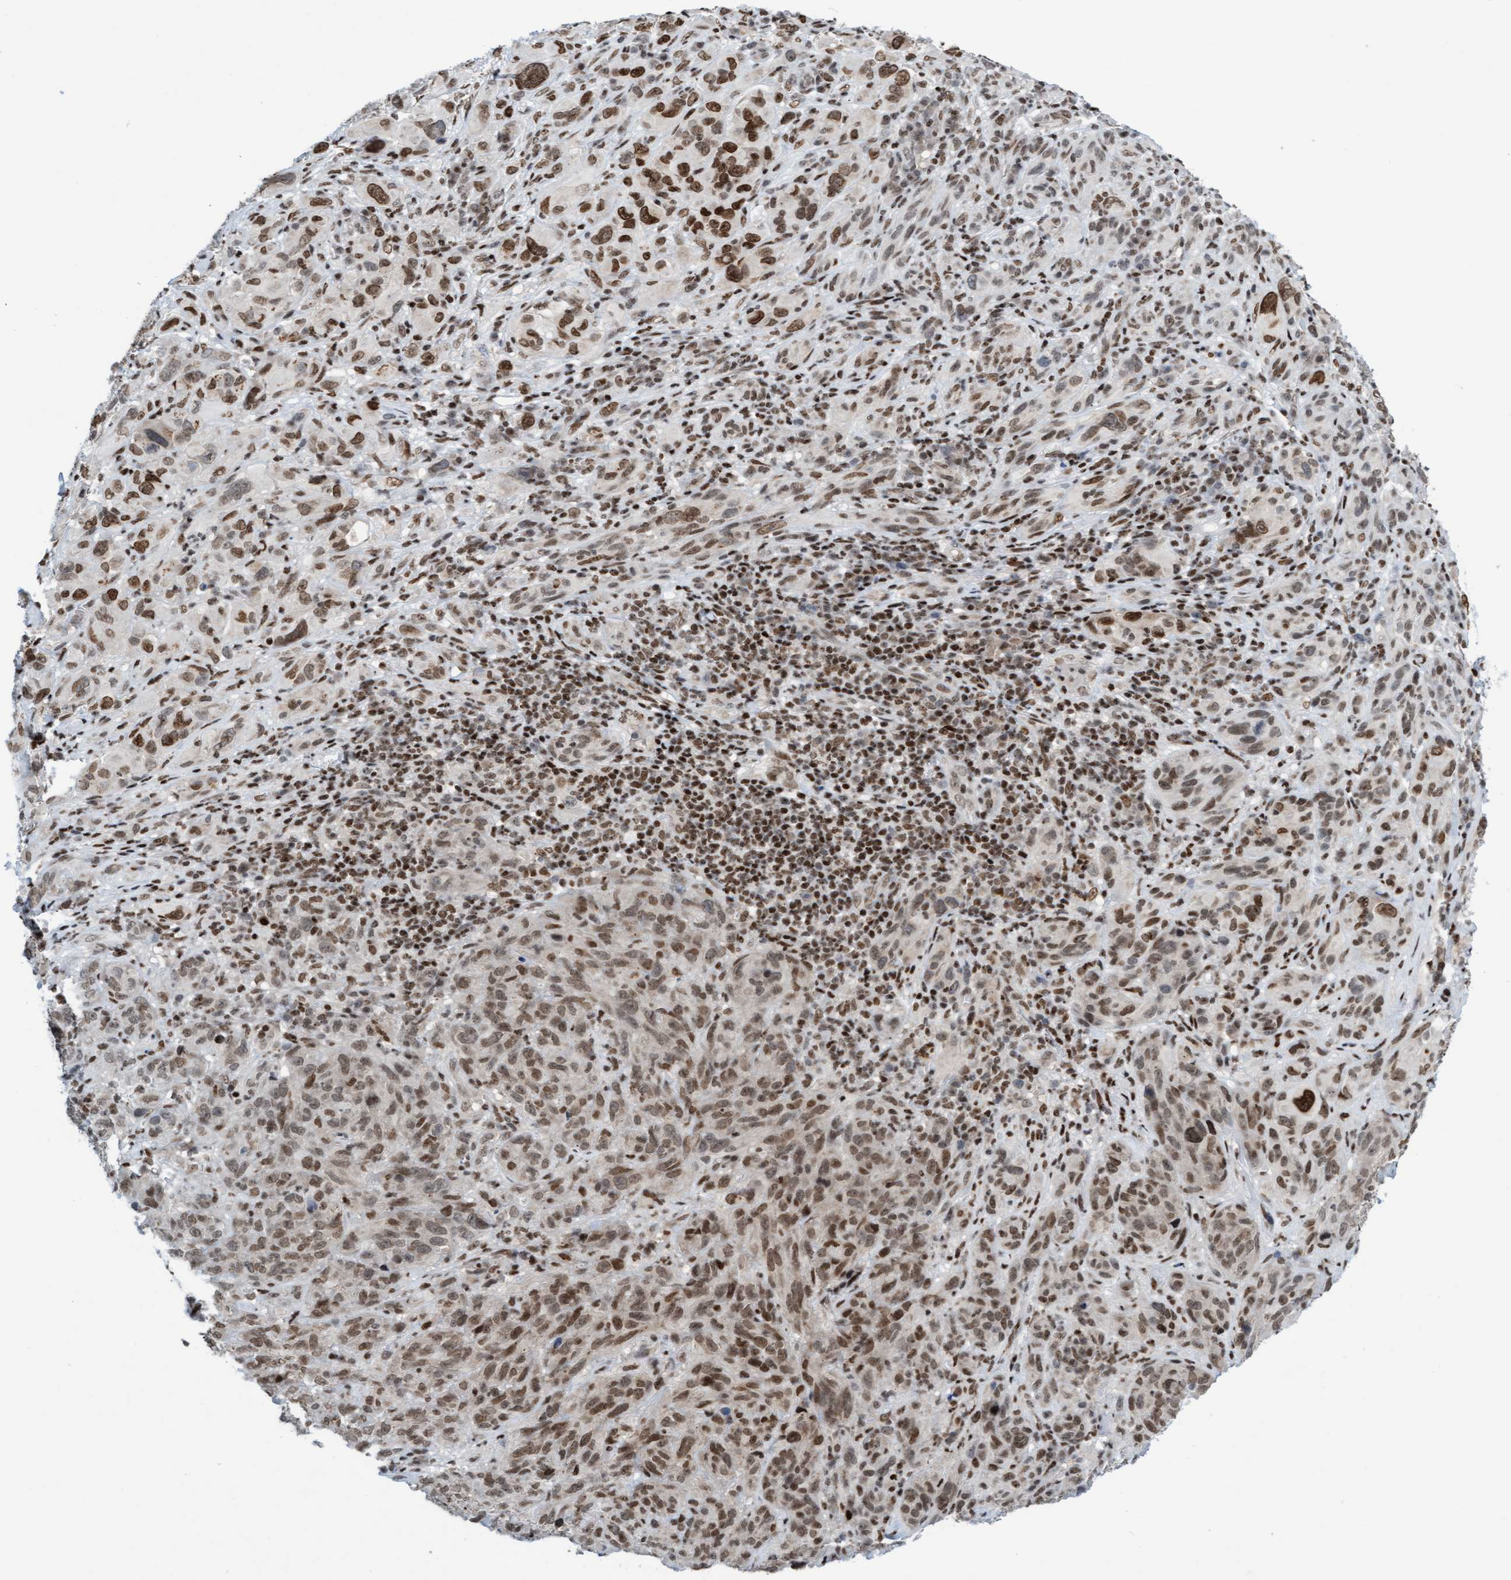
{"staining": {"intensity": "weak", "quantity": ">75%", "location": "nuclear"}, "tissue": "melanoma", "cell_type": "Tumor cells", "image_type": "cancer", "snomed": [{"axis": "morphology", "description": "Malignant melanoma, NOS"}, {"axis": "topography", "description": "Skin of head"}], "caption": "Immunohistochemistry histopathology image of human malignant melanoma stained for a protein (brown), which shows low levels of weak nuclear staining in about >75% of tumor cells.", "gene": "GLRX2", "patient": {"sex": "male", "age": 96}}